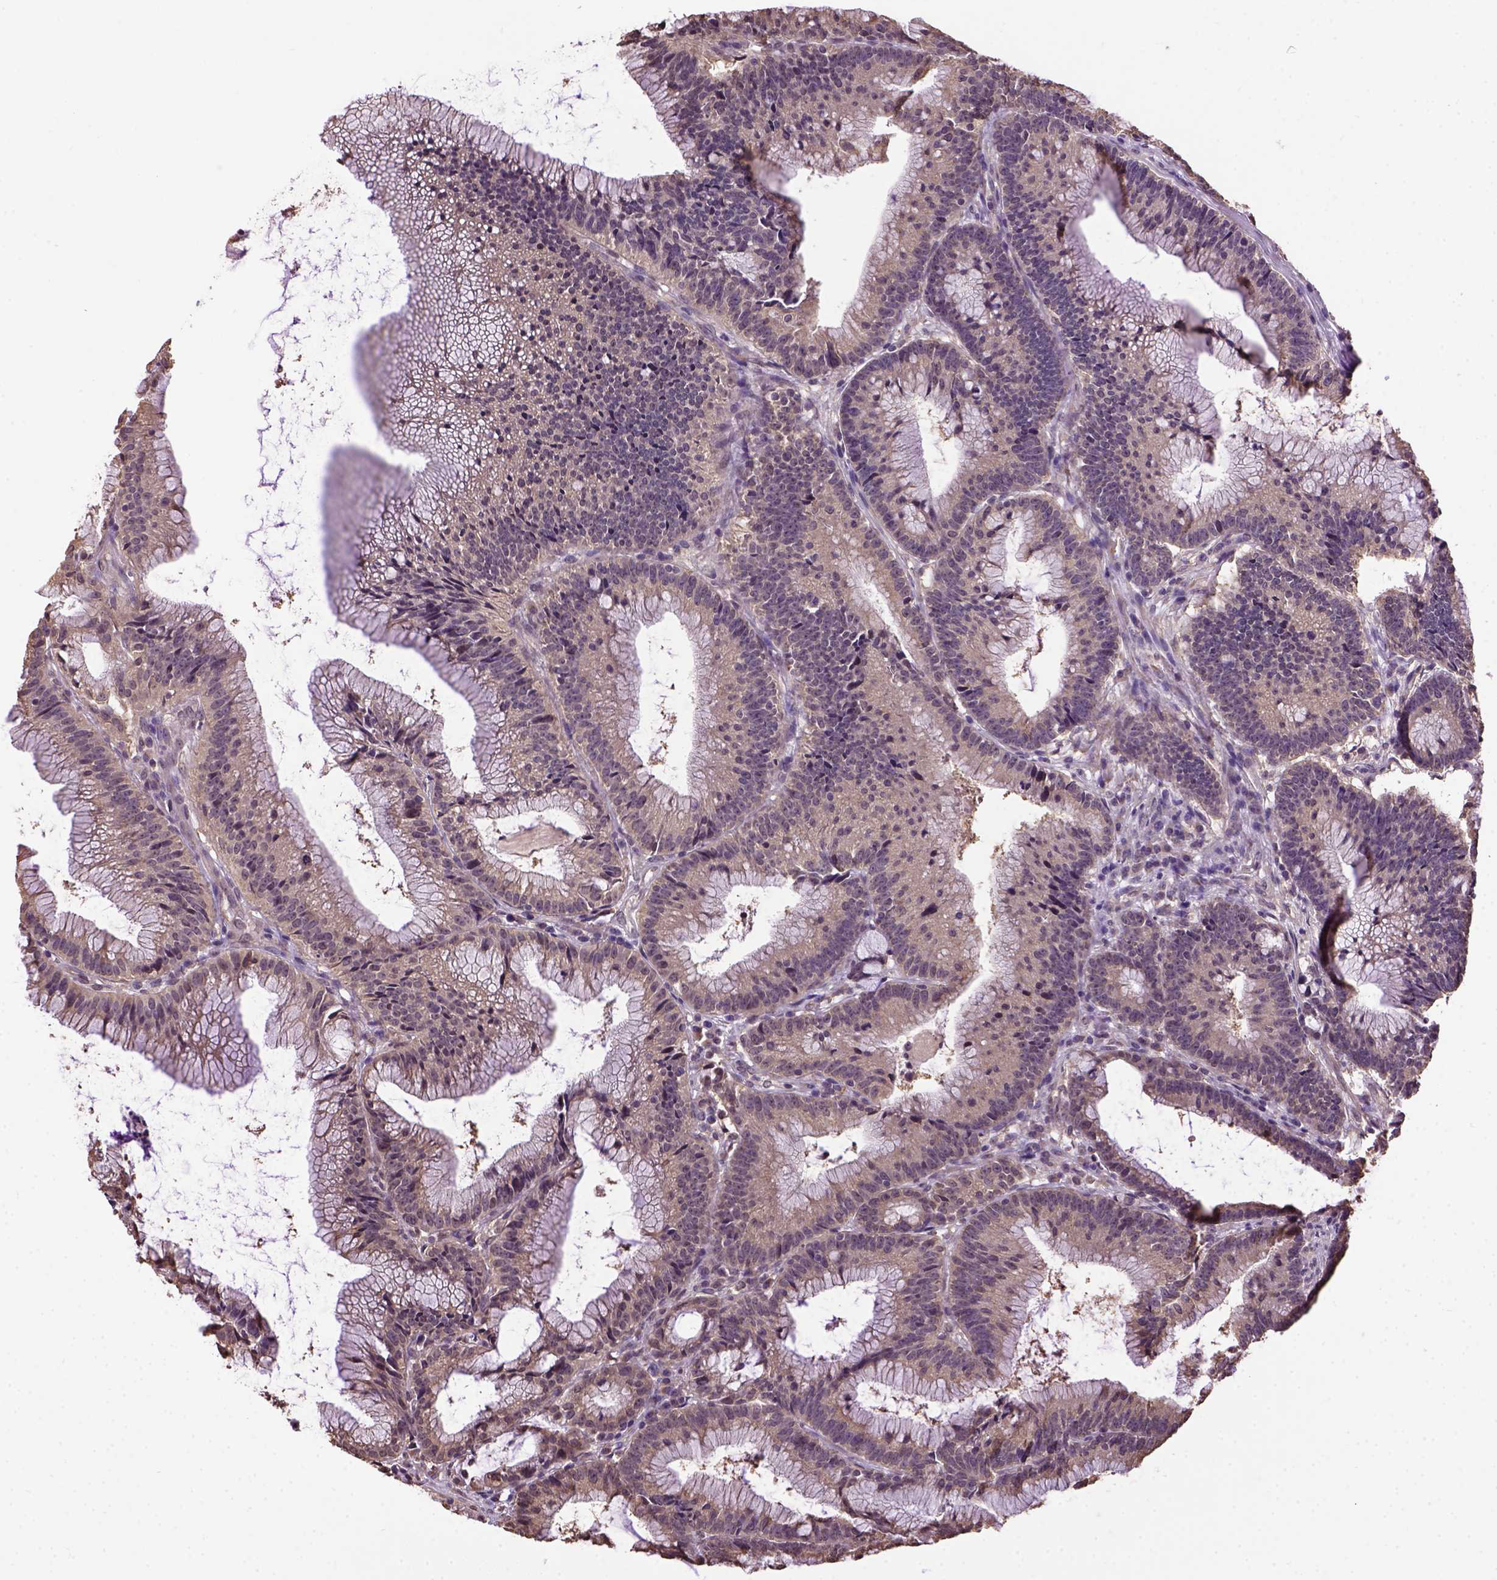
{"staining": {"intensity": "weak", "quantity": ">75%", "location": "cytoplasmic/membranous"}, "tissue": "colorectal cancer", "cell_type": "Tumor cells", "image_type": "cancer", "snomed": [{"axis": "morphology", "description": "Adenocarcinoma, NOS"}, {"axis": "topography", "description": "Colon"}], "caption": "IHC of human adenocarcinoma (colorectal) exhibits low levels of weak cytoplasmic/membranous expression in approximately >75% of tumor cells.", "gene": "WDR17", "patient": {"sex": "female", "age": 78}}